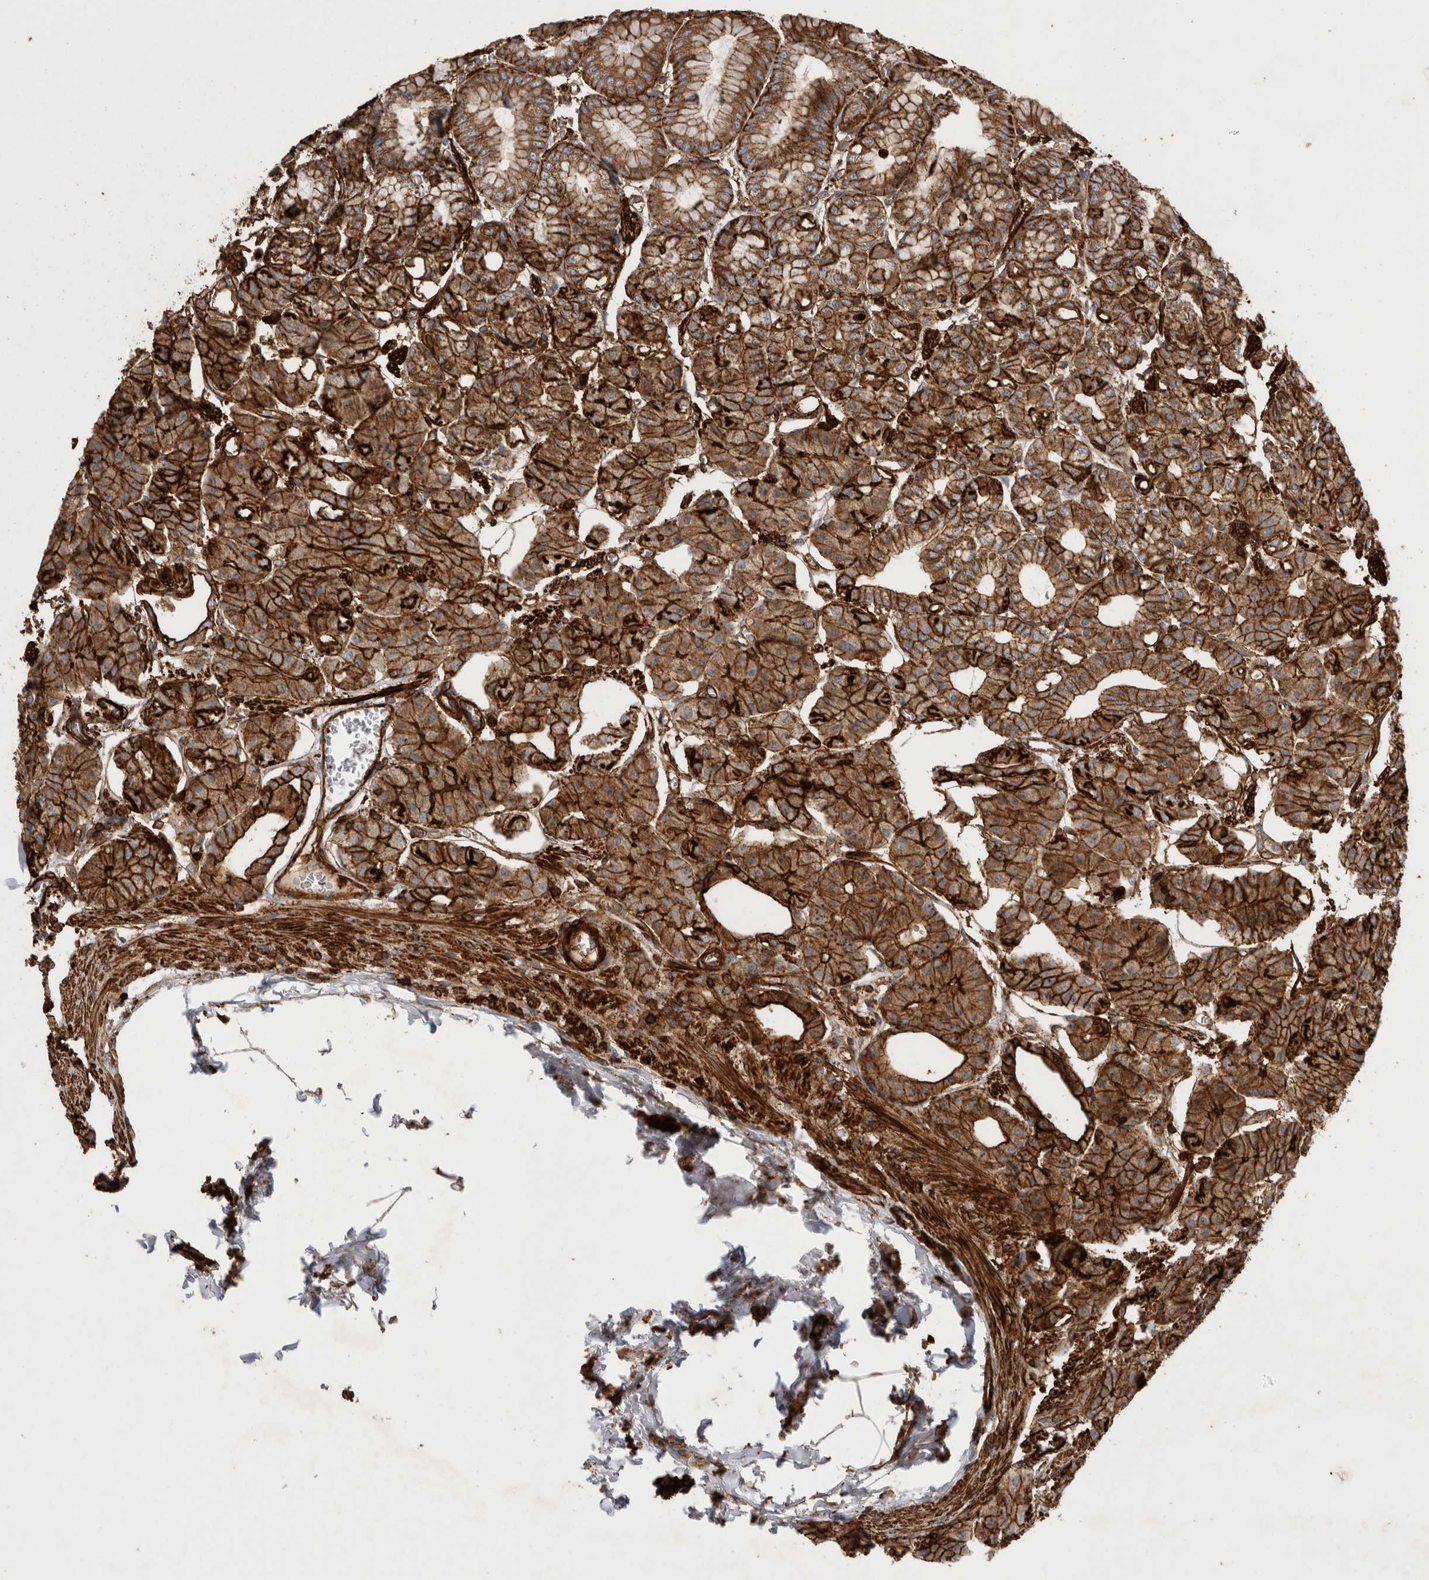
{"staining": {"intensity": "strong", "quantity": ">75%", "location": "cytoplasmic/membranous"}, "tissue": "stomach", "cell_type": "Glandular cells", "image_type": "normal", "snomed": [{"axis": "morphology", "description": "Normal tissue, NOS"}, {"axis": "topography", "description": "Stomach, lower"}], "caption": "High-power microscopy captured an immunohistochemistry (IHC) micrograph of benign stomach, revealing strong cytoplasmic/membranous expression in about >75% of glandular cells. Nuclei are stained in blue.", "gene": "GPER1", "patient": {"sex": "male", "age": 71}}